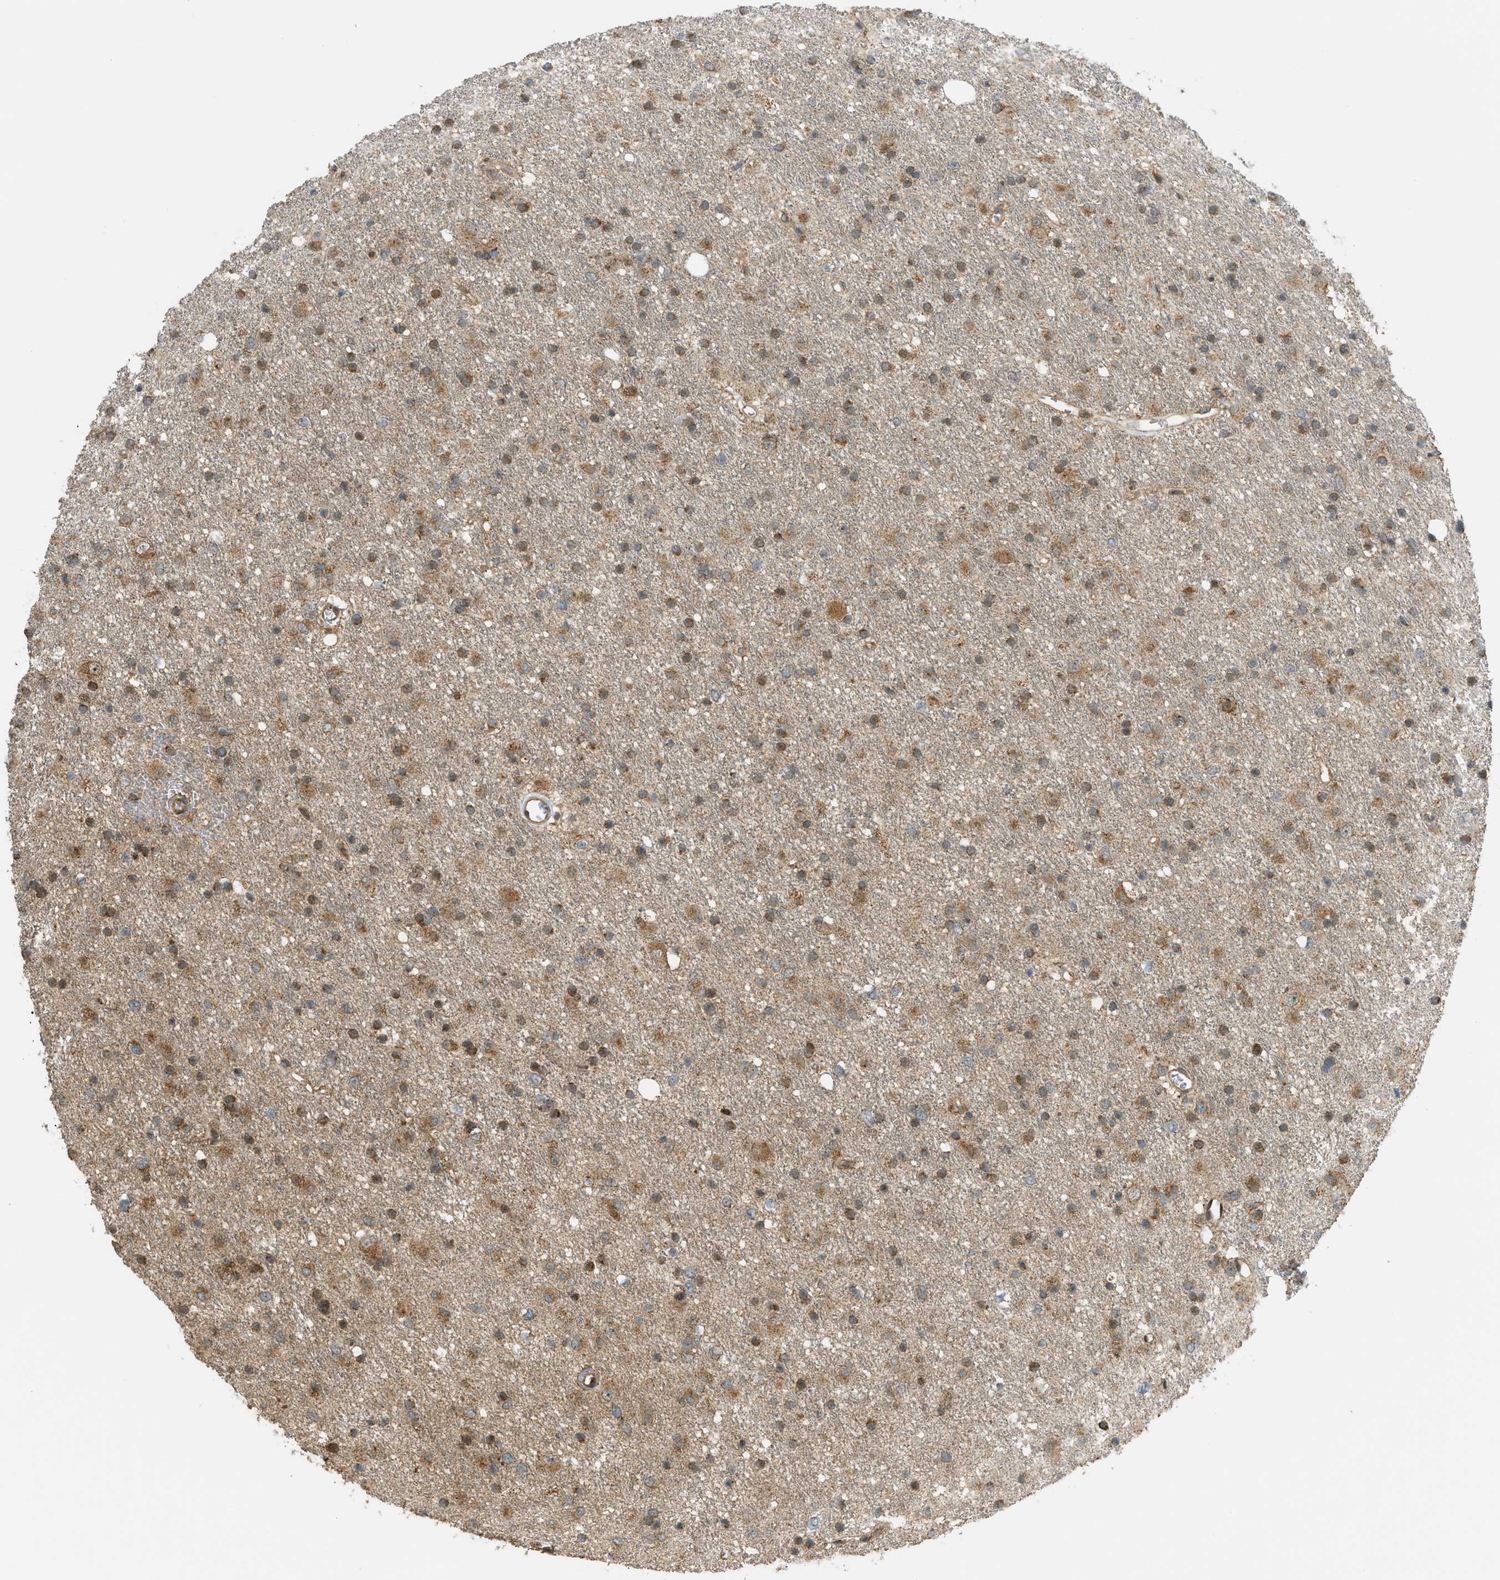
{"staining": {"intensity": "moderate", "quantity": ">75%", "location": "cytoplasmic/membranous,nuclear"}, "tissue": "glioma", "cell_type": "Tumor cells", "image_type": "cancer", "snomed": [{"axis": "morphology", "description": "Glioma, malignant, Low grade"}, {"axis": "topography", "description": "Brain"}], "caption": "Human low-grade glioma (malignant) stained with a protein marker demonstrates moderate staining in tumor cells.", "gene": "CCDC186", "patient": {"sex": "male", "age": 77}}